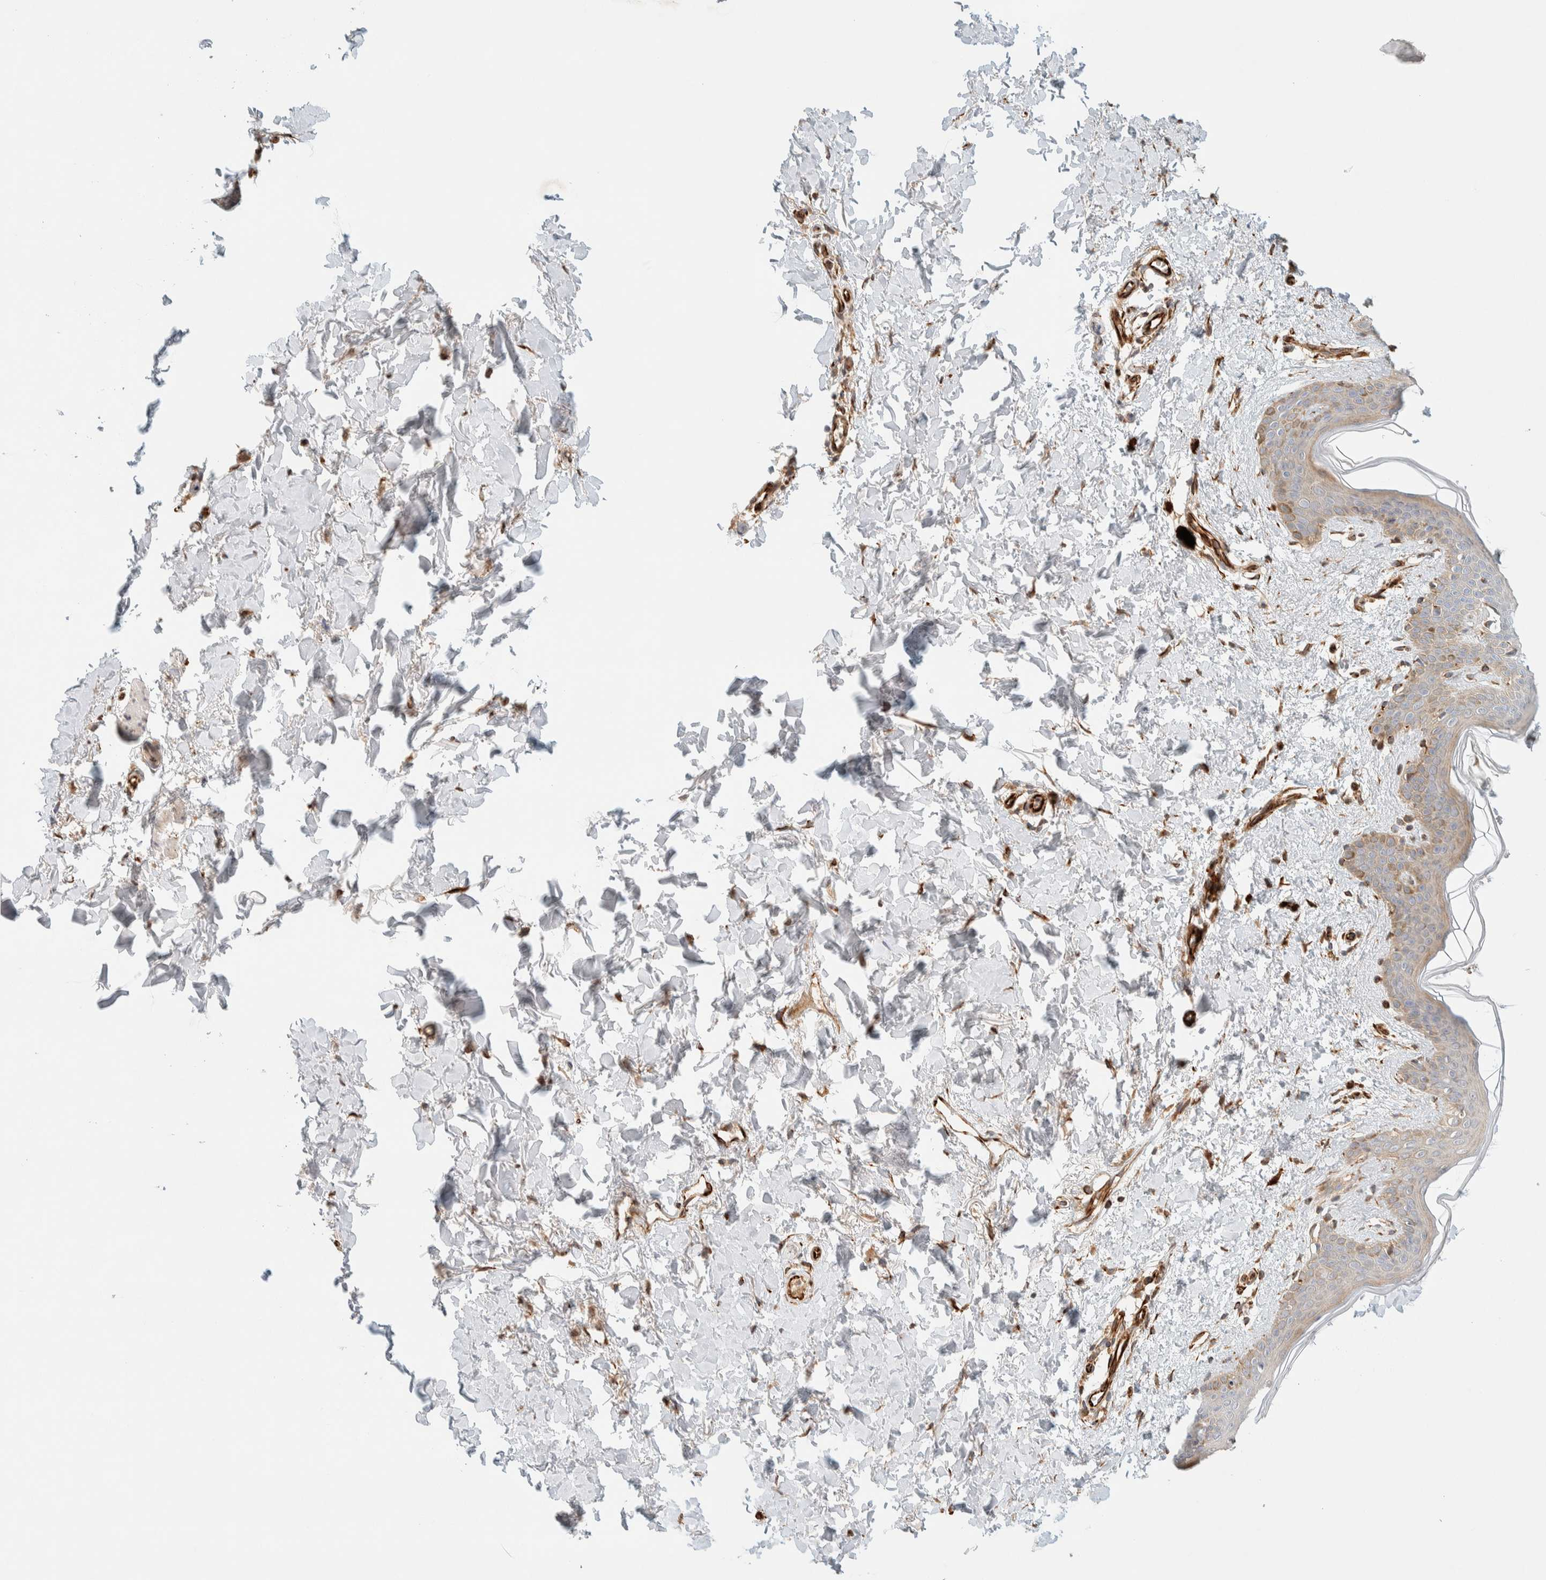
{"staining": {"intensity": "strong", "quantity": ">75%", "location": "cytoplasmic/membranous"}, "tissue": "skin", "cell_type": "Fibroblasts", "image_type": "normal", "snomed": [{"axis": "morphology", "description": "Normal tissue, NOS"}, {"axis": "topography", "description": "Skin"}], "caption": "This photomicrograph reveals normal skin stained with IHC to label a protein in brown. The cytoplasmic/membranous of fibroblasts show strong positivity for the protein. Nuclei are counter-stained blue.", "gene": "FAT1", "patient": {"sex": "female", "age": 46}}